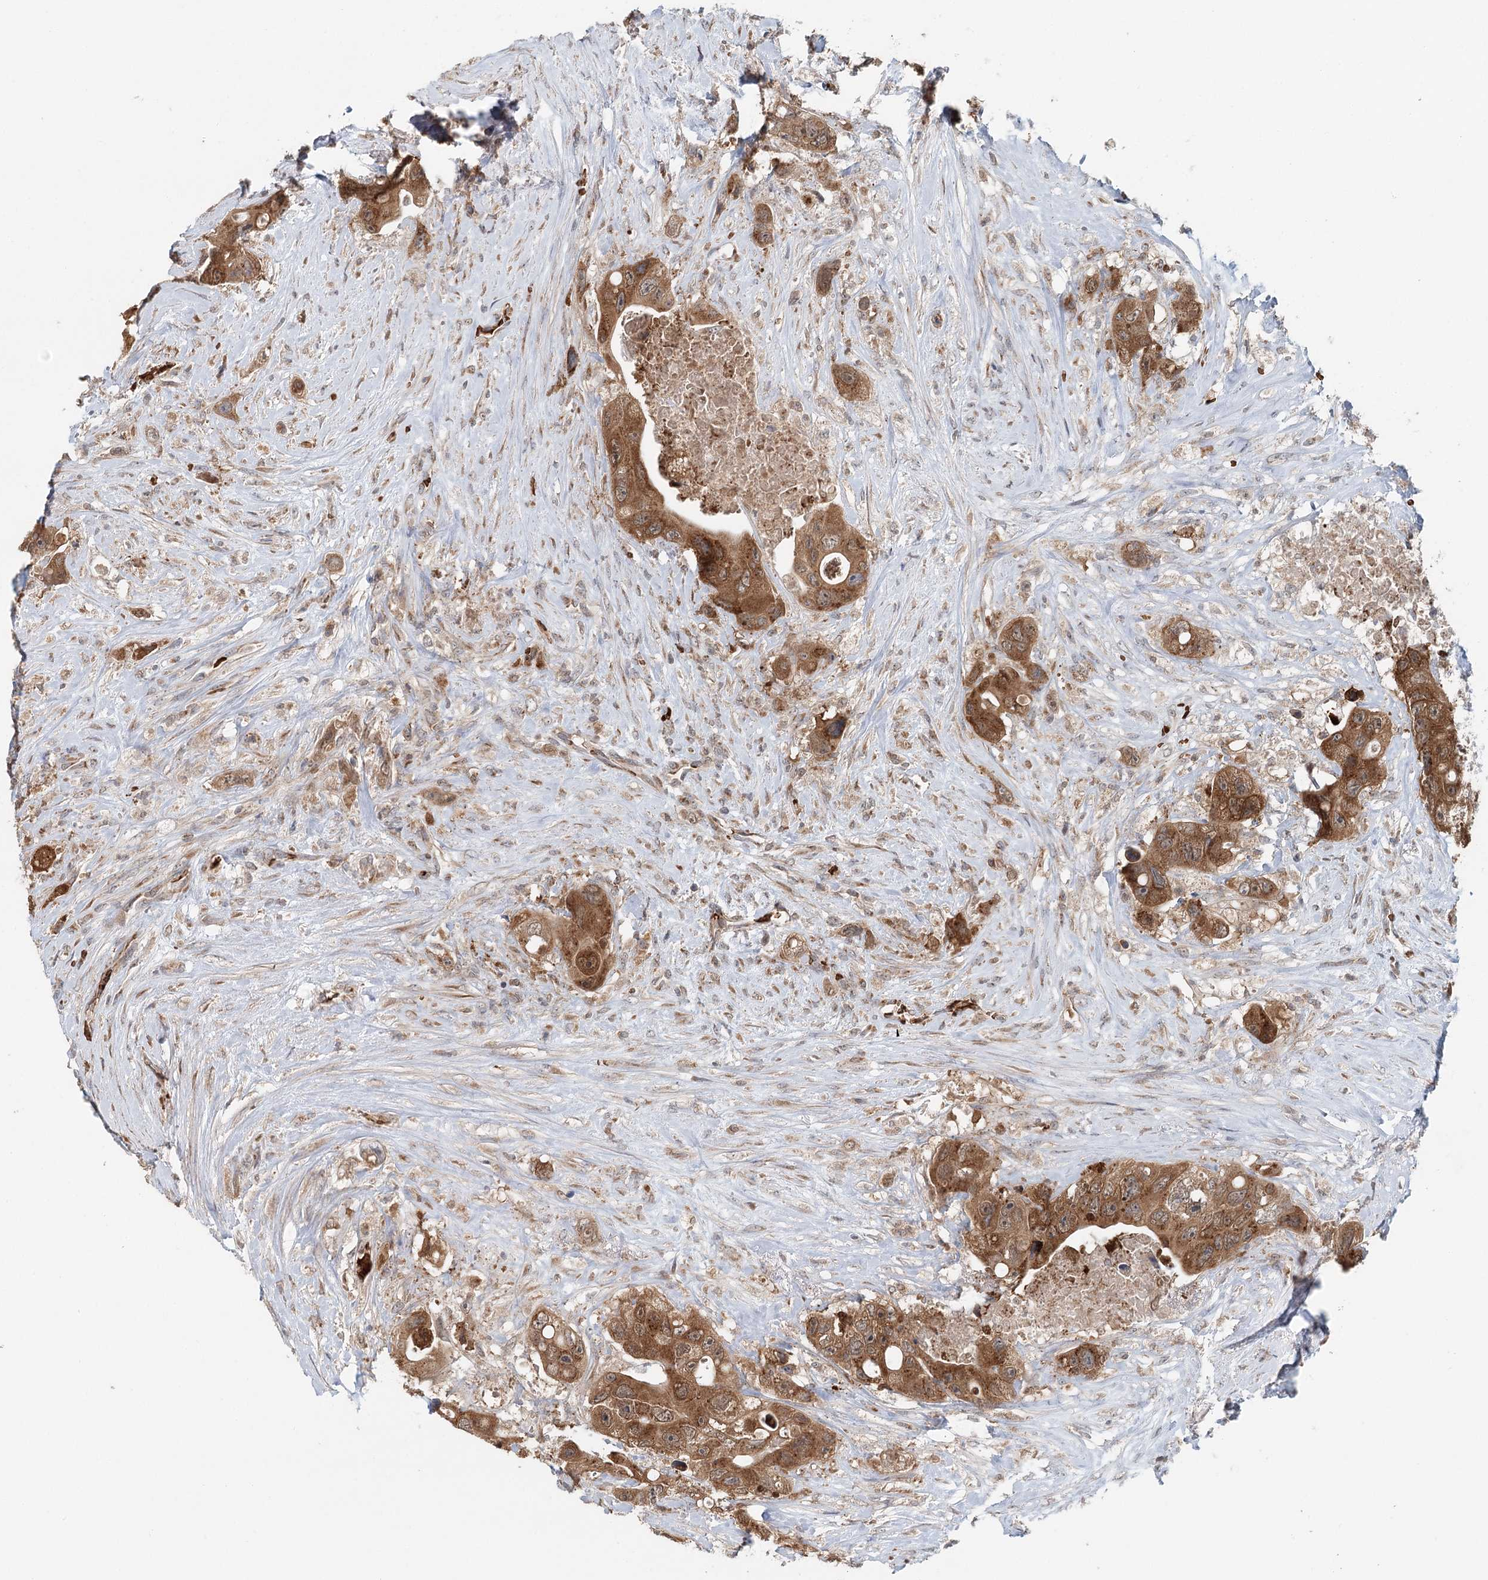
{"staining": {"intensity": "strong", "quantity": ">75%", "location": "cytoplasmic/membranous"}, "tissue": "colorectal cancer", "cell_type": "Tumor cells", "image_type": "cancer", "snomed": [{"axis": "morphology", "description": "Adenocarcinoma, NOS"}, {"axis": "topography", "description": "Colon"}], "caption": "This is a histology image of IHC staining of colorectal adenocarcinoma, which shows strong expression in the cytoplasmic/membranous of tumor cells.", "gene": "ADK", "patient": {"sex": "female", "age": 46}}